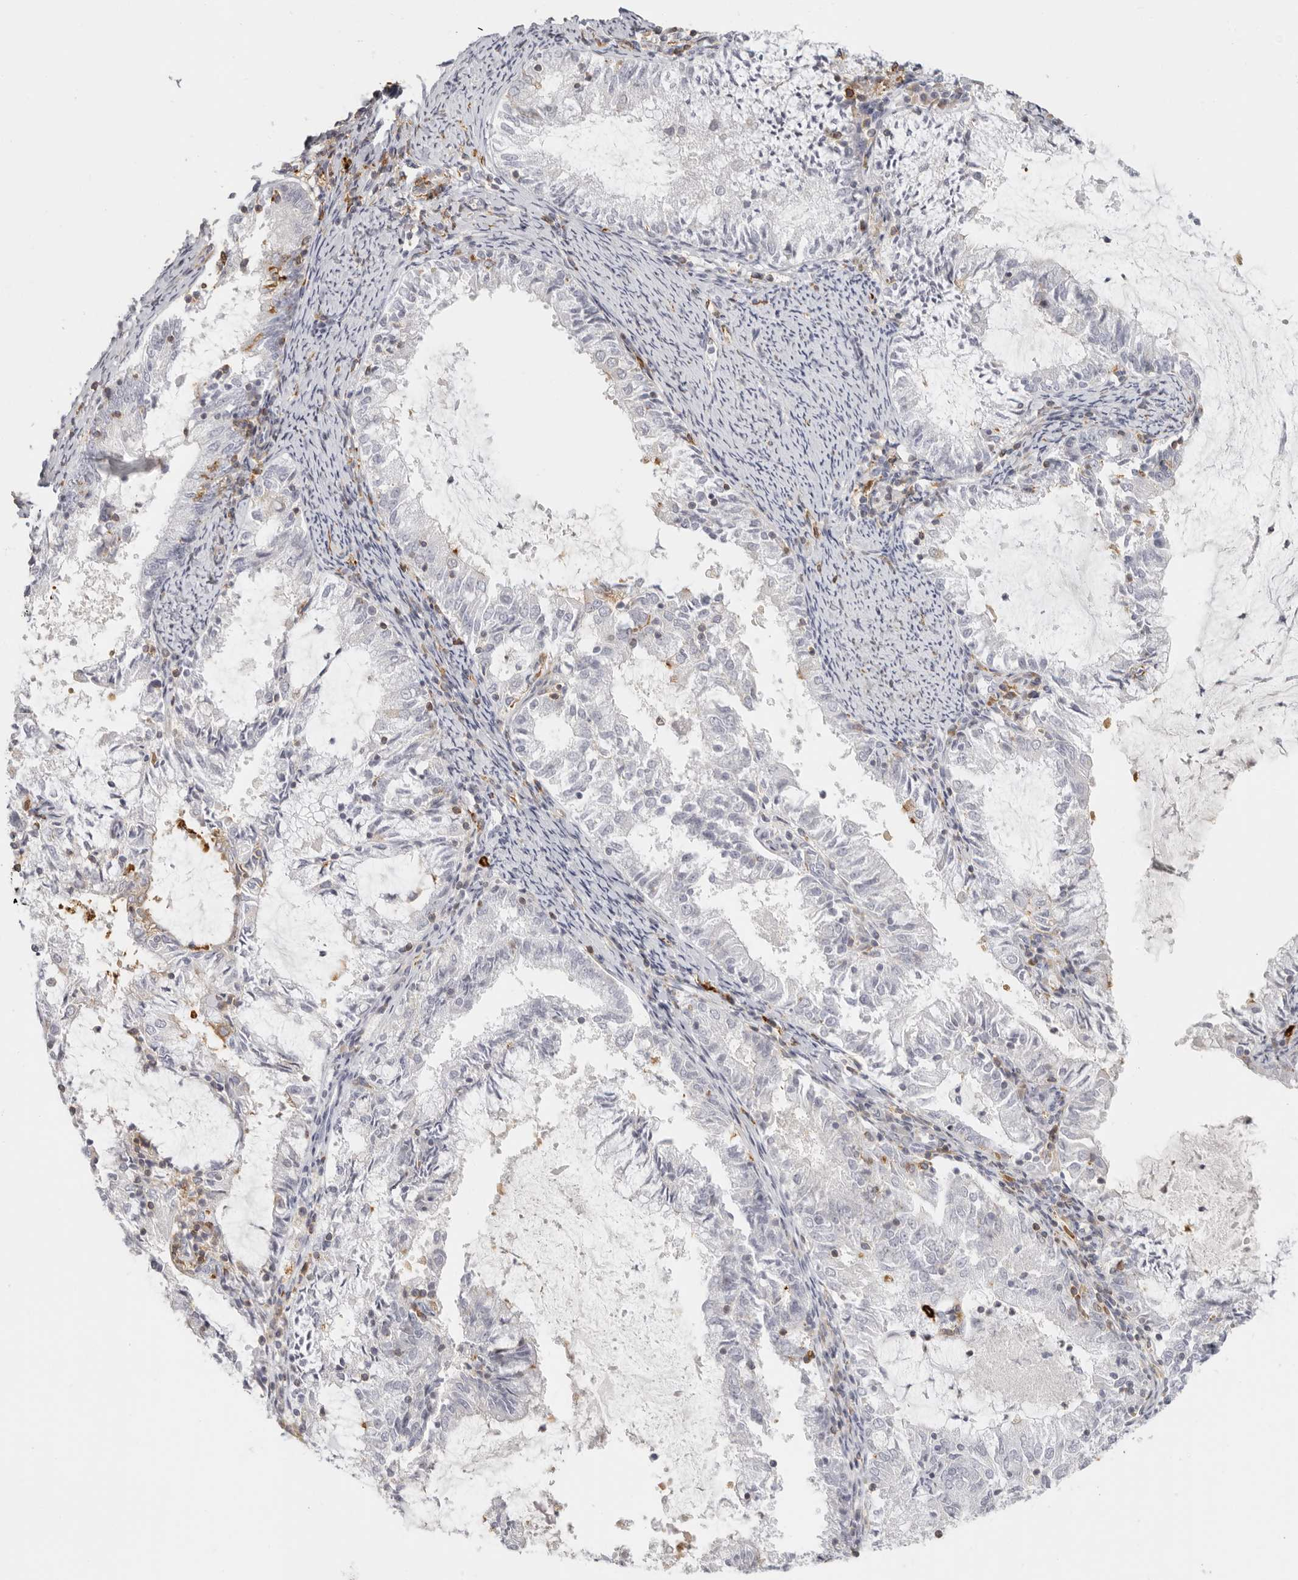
{"staining": {"intensity": "negative", "quantity": "none", "location": "none"}, "tissue": "endometrial cancer", "cell_type": "Tumor cells", "image_type": "cancer", "snomed": [{"axis": "morphology", "description": "Adenocarcinoma, NOS"}, {"axis": "topography", "description": "Endometrium"}], "caption": "Immunohistochemical staining of adenocarcinoma (endometrial) reveals no significant staining in tumor cells.", "gene": "NIBAN1", "patient": {"sex": "female", "age": 57}}